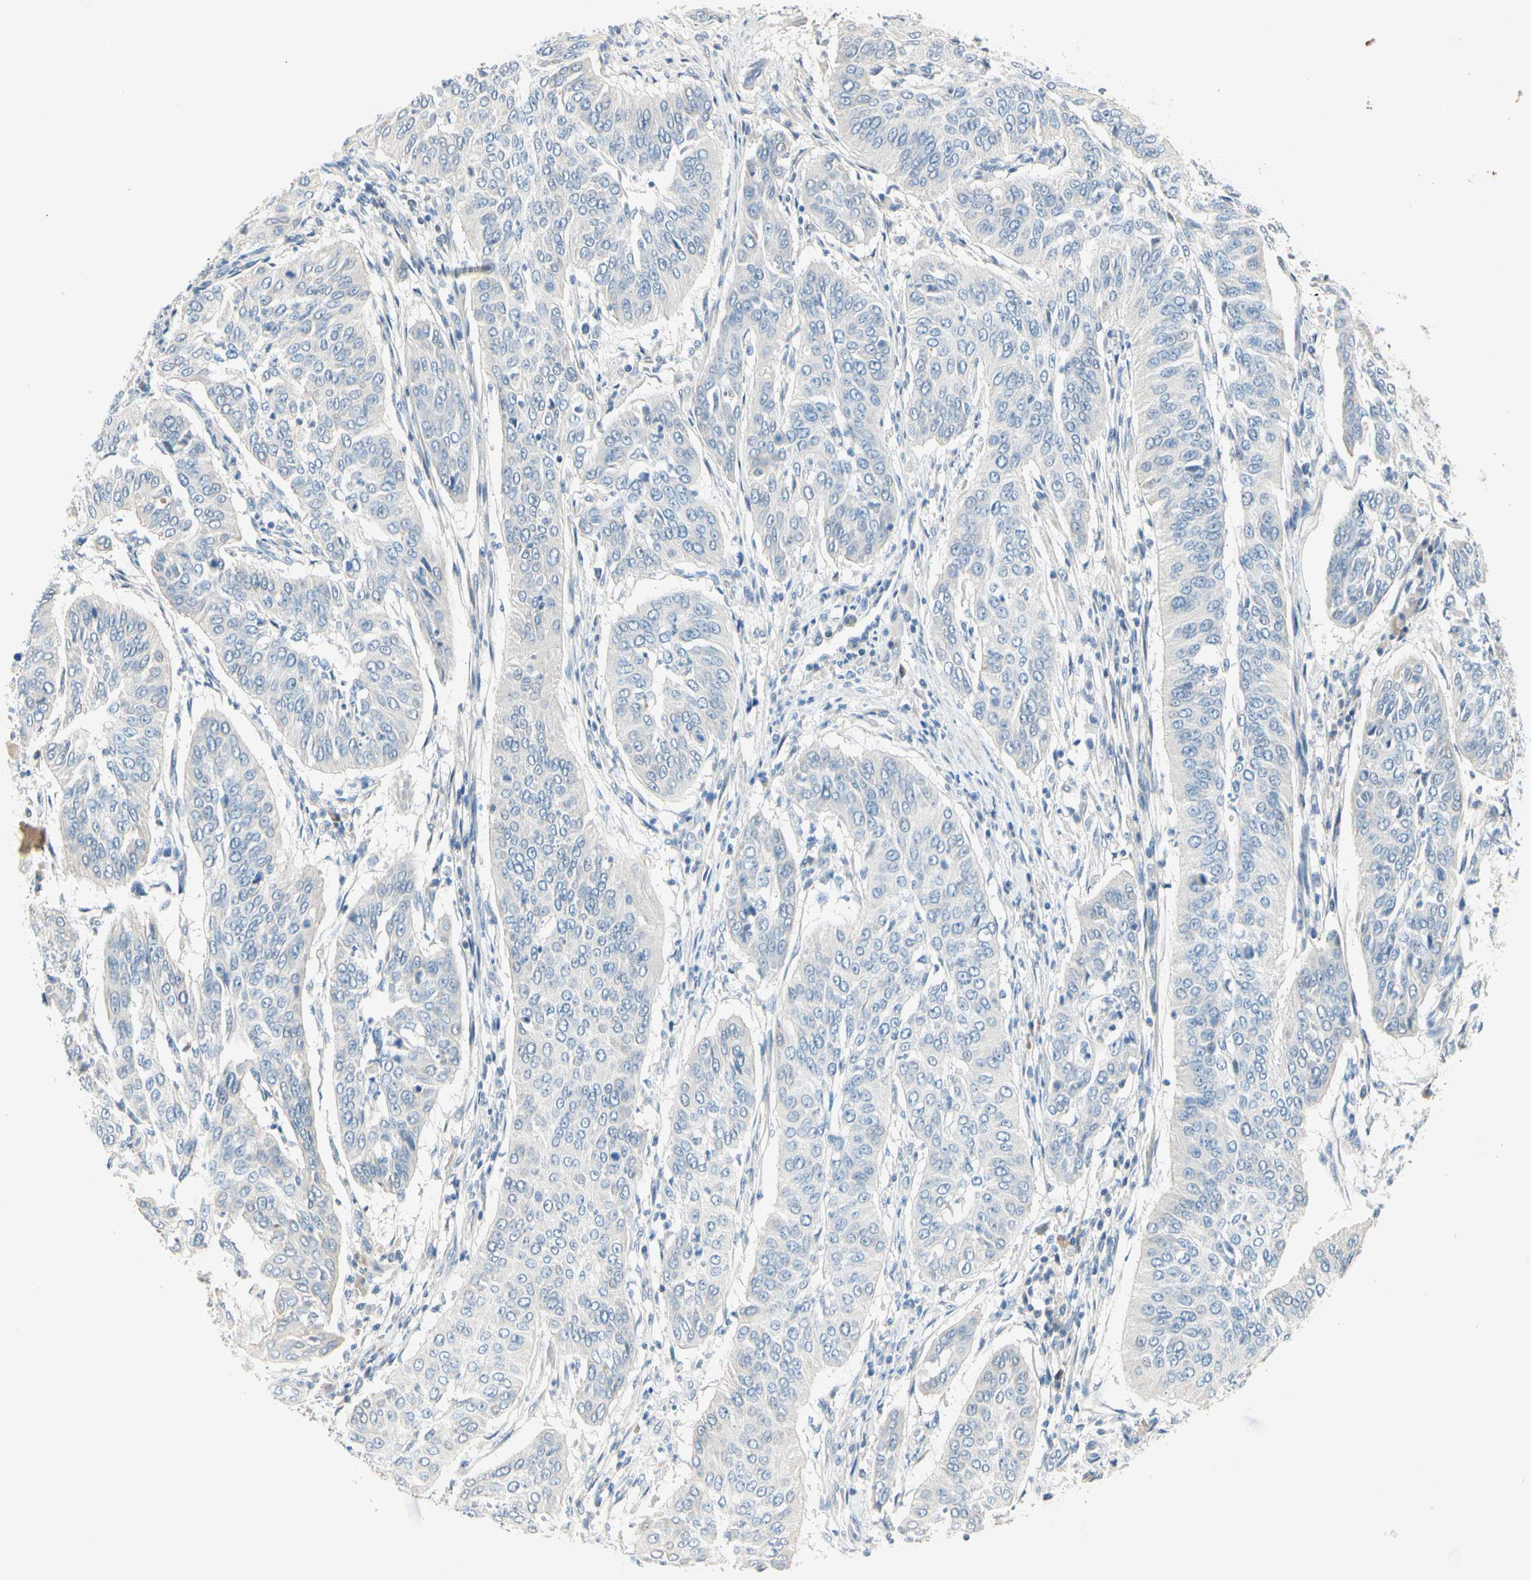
{"staining": {"intensity": "negative", "quantity": "none", "location": "none"}, "tissue": "cervical cancer", "cell_type": "Tumor cells", "image_type": "cancer", "snomed": [{"axis": "morphology", "description": "Normal tissue, NOS"}, {"axis": "morphology", "description": "Squamous cell carcinoma, NOS"}, {"axis": "topography", "description": "Cervix"}], "caption": "A high-resolution histopathology image shows immunohistochemistry (IHC) staining of squamous cell carcinoma (cervical), which displays no significant staining in tumor cells. The staining is performed using DAB brown chromogen with nuclei counter-stained in using hematoxylin.", "gene": "CCM2L", "patient": {"sex": "female", "age": 39}}